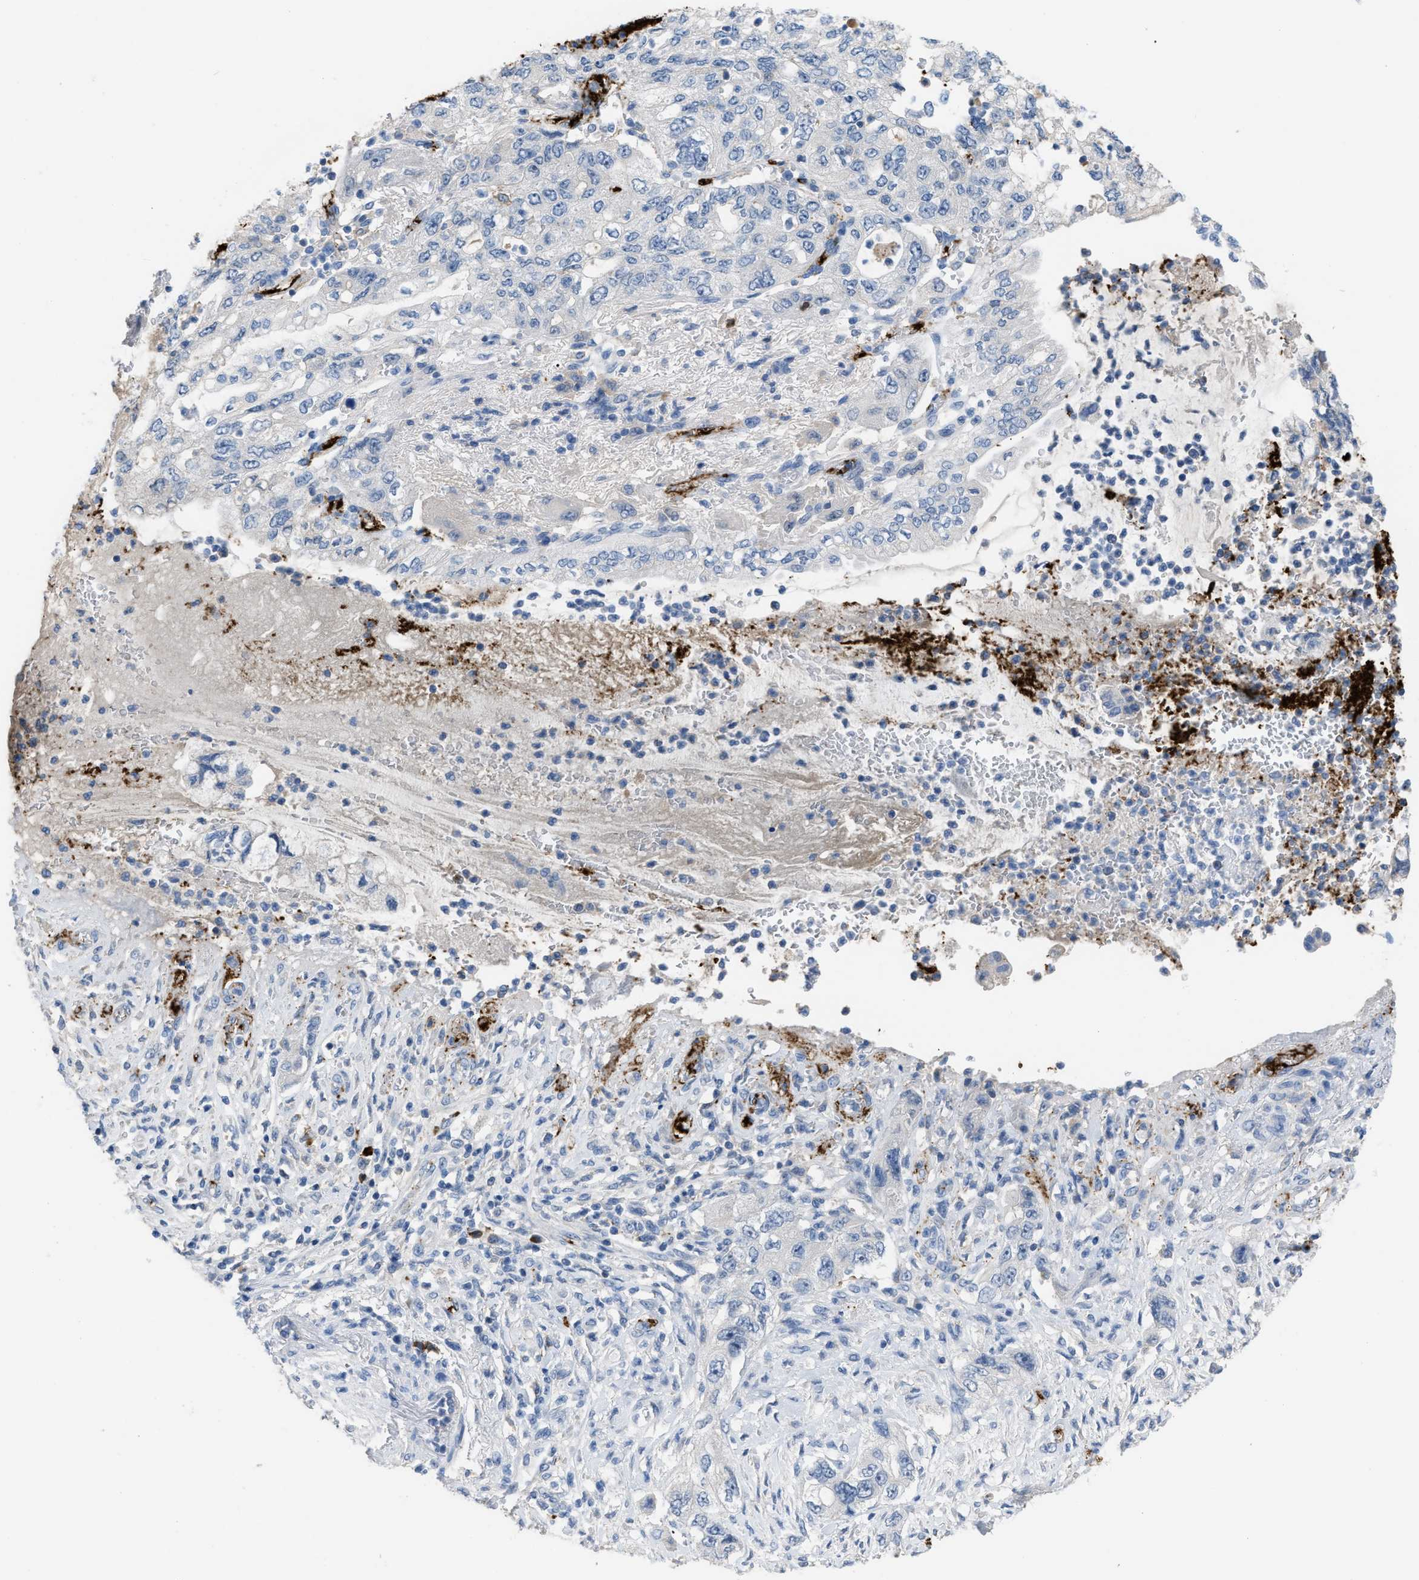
{"staining": {"intensity": "negative", "quantity": "none", "location": "none"}, "tissue": "pancreatic cancer", "cell_type": "Tumor cells", "image_type": "cancer", "snomed": [{"axis": "morphology", "description": "Adenocarcinoma, NOS"}, {"axis": "topography", "description": "Pancreas"}], "caption": "Immunohistochemistry (IHC) photomicrograph of neoplastic tissue: adenocarcinoma (pancreatic) stained with DAB displays no significant protein staining in tumor cells. (DAB (3,3'-diaminobenzidine) immunohistochemistry with hematoxylin counter stain).", "gene": "FGF18", "patient": {"sex": "female", "age": 73}}